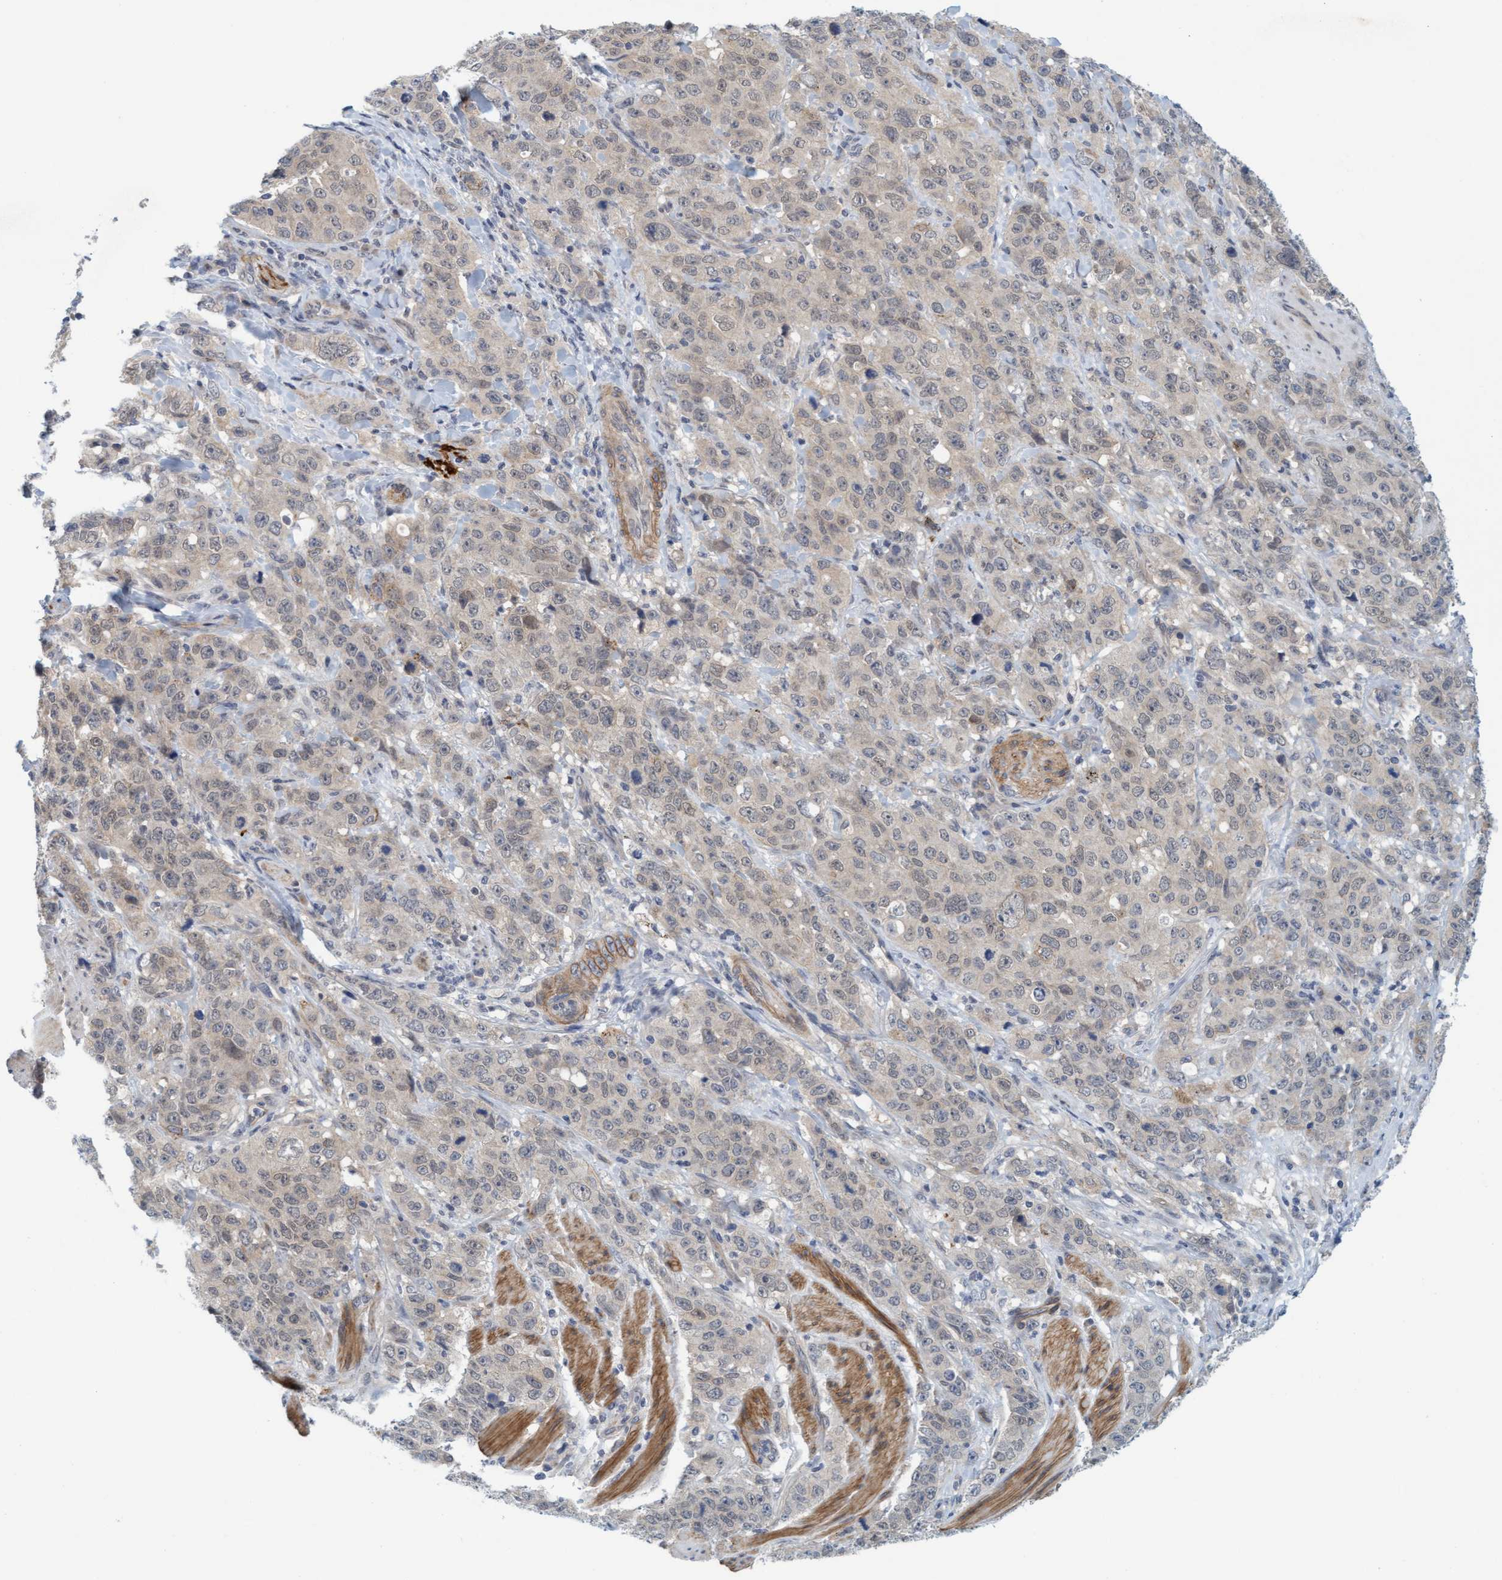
{"staining": {"intensity": "weak", "quantity": "<25%", "location": "cytoplasmic/membranous"}, "tissue": "stomach cancer", "cell_type": "Tumor cells", "image_type": "cancer", "snomed": [{"axis": "morphology", "description": "Adenocarcinoma, NOS"}, {"axis": "topography", "description": "Stomach"}], "caption": "The histopathology image reveals no staining of tumor cells in stomach cancer (adenocarcinoma).", "gene": "TSTD2", "patient": {"sex": "male", "age": 48}}